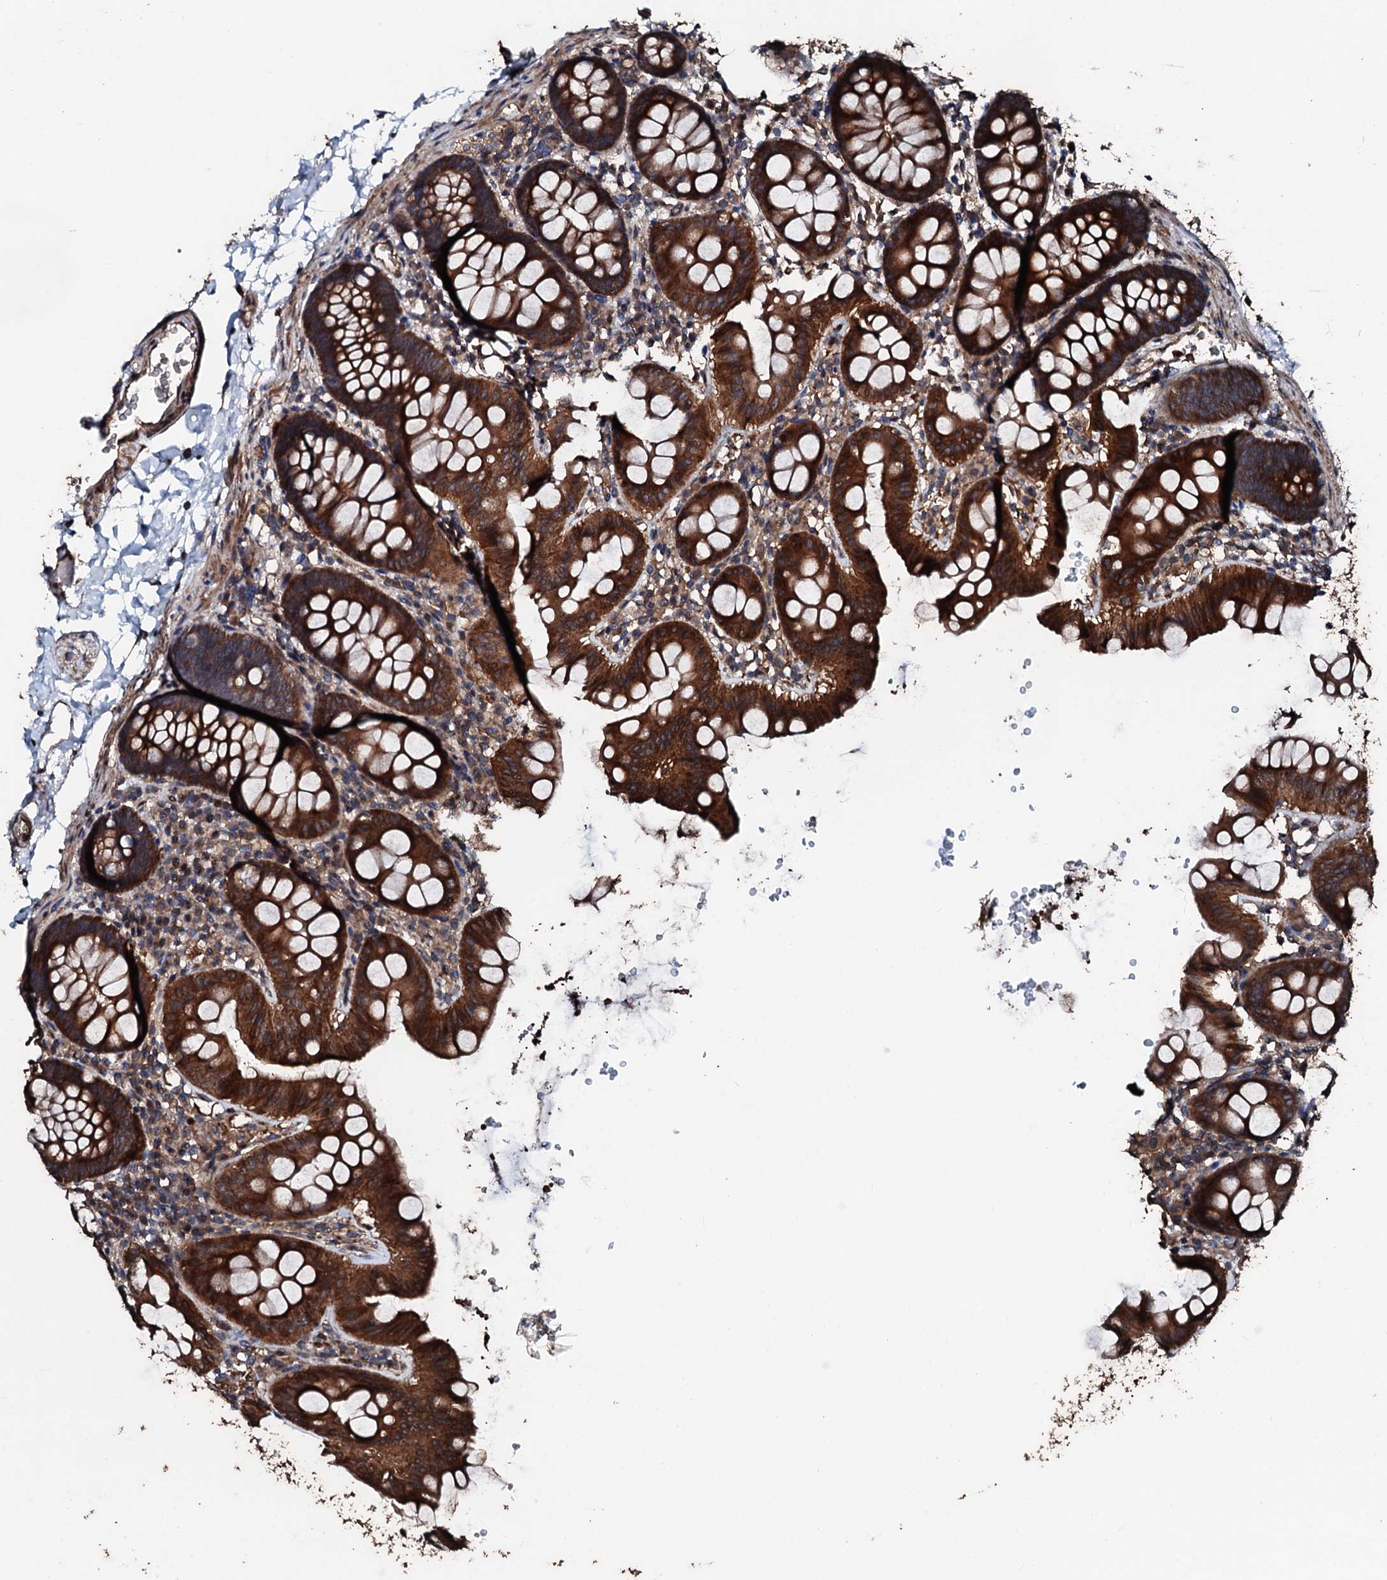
{"staining": {"intensity": "moderate", "quantity": ">75%", "location": "cytoplasmic/membranous"}, "tissue": "colon", "cell_type": "Endothelial cells", "image_type": "normal", "snomed": [{"axis": "morphology", "description": "Normal tissue, NOS"}, {"axis": "topography", "description": "Colon"}], "caption": "Moderate cytoplasmic/membranous staining for a protein is seen in about >75% of endothelial cells of unremarkable colon using IHC.", "gene": "KIF18A", "patient": {"sex": "male", "age": 75}}